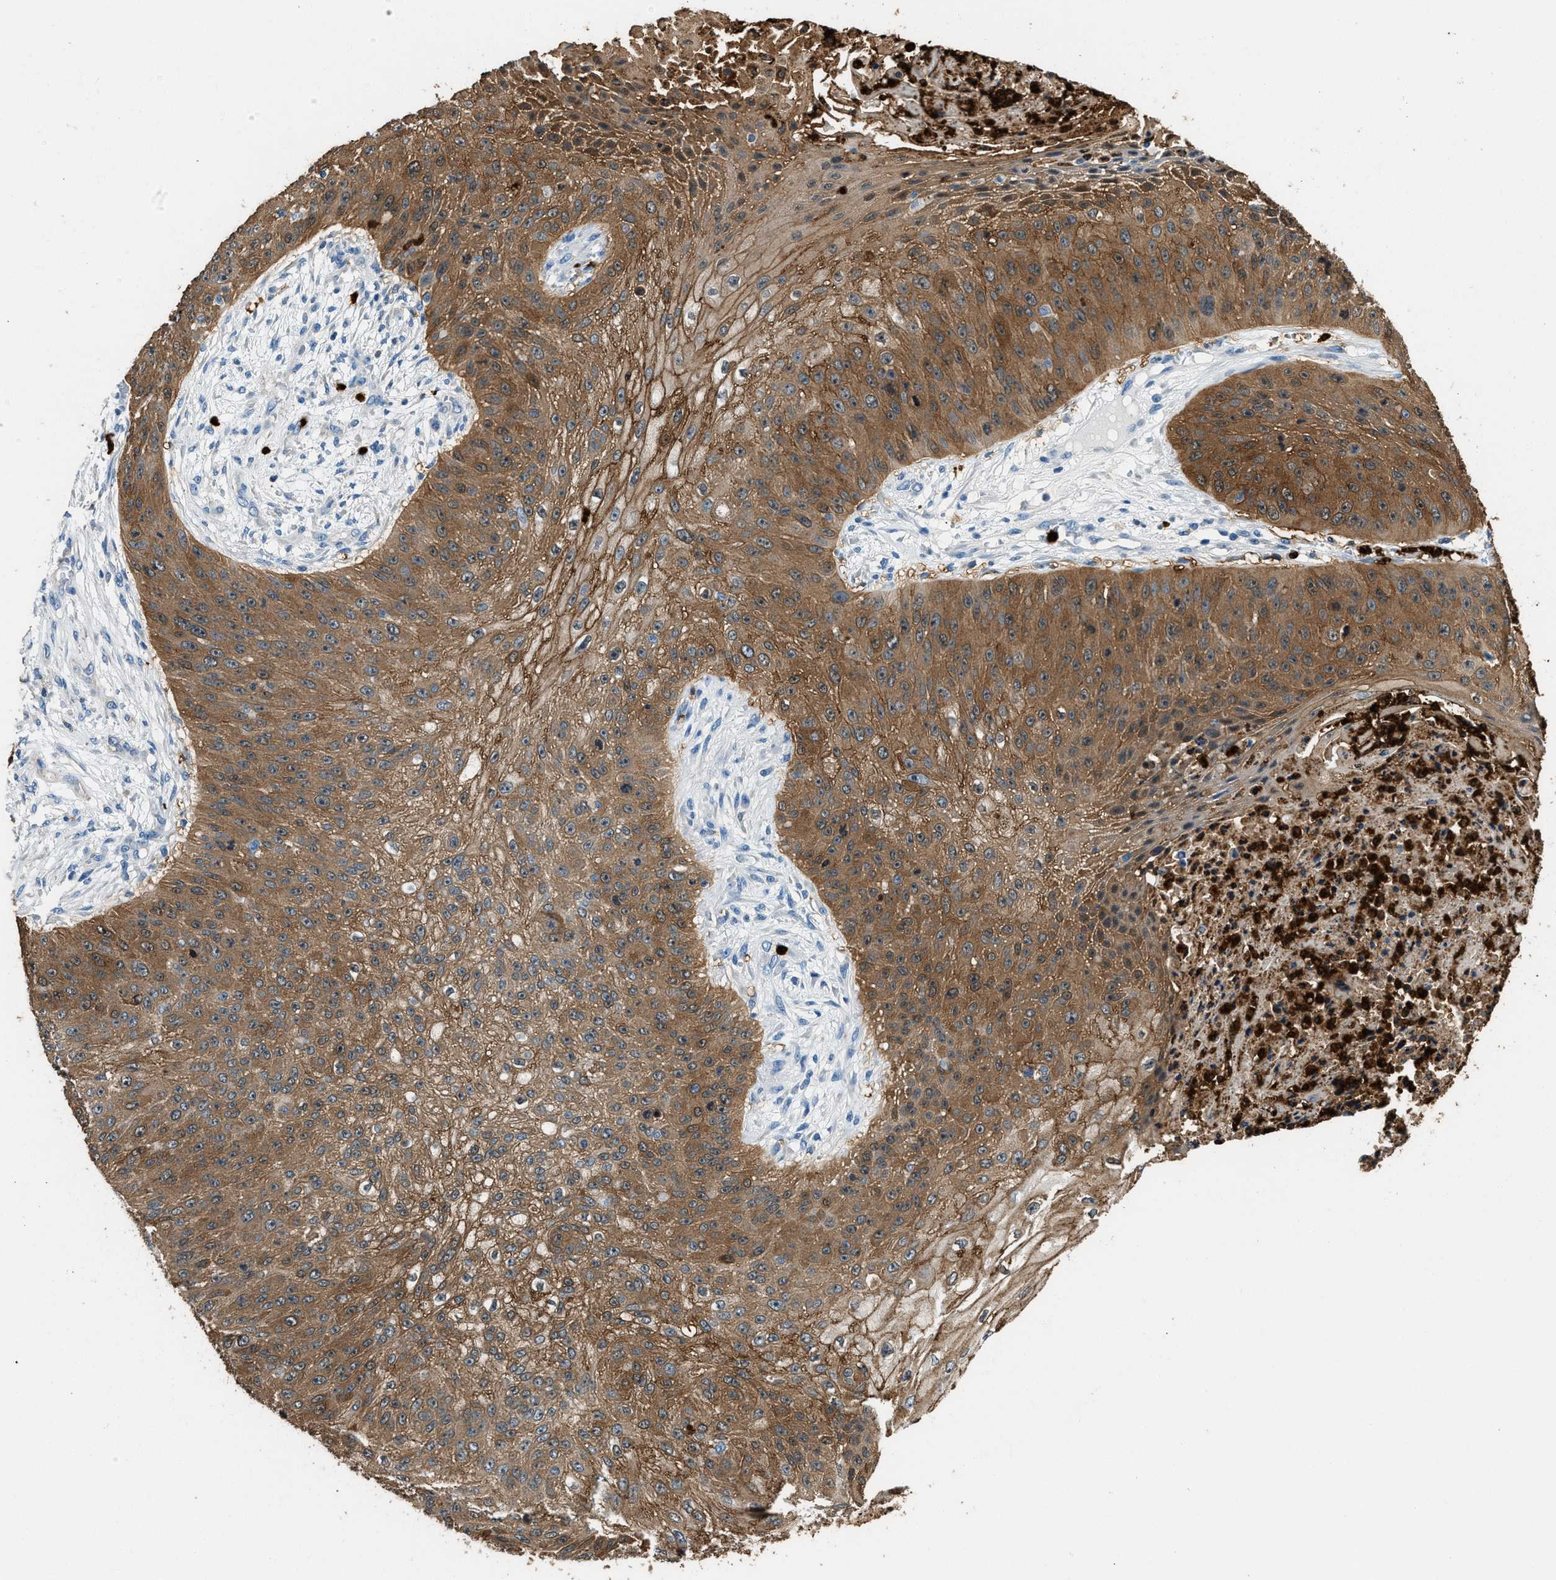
{"staining": {"intensity": "moderate", "quantity": ">75%", "location": "cytoplasmic/membranous"}, "tissue": "skin cancer", "cell_type": "Tumor cells", "image_type": "cancer", "snomed": [{"axis": "morphology", "description": "Squamous cell carcinoma, NOS"}, {"axis": "topography", "description": "Skin"}], "caption": "Moderate cytoplasmic/membranous protein expression is appreciated in approximately >75% of tumor cells in skin cancer.", "gene": "ANXA3", "patient": {"sex": "female", "age": 80}}